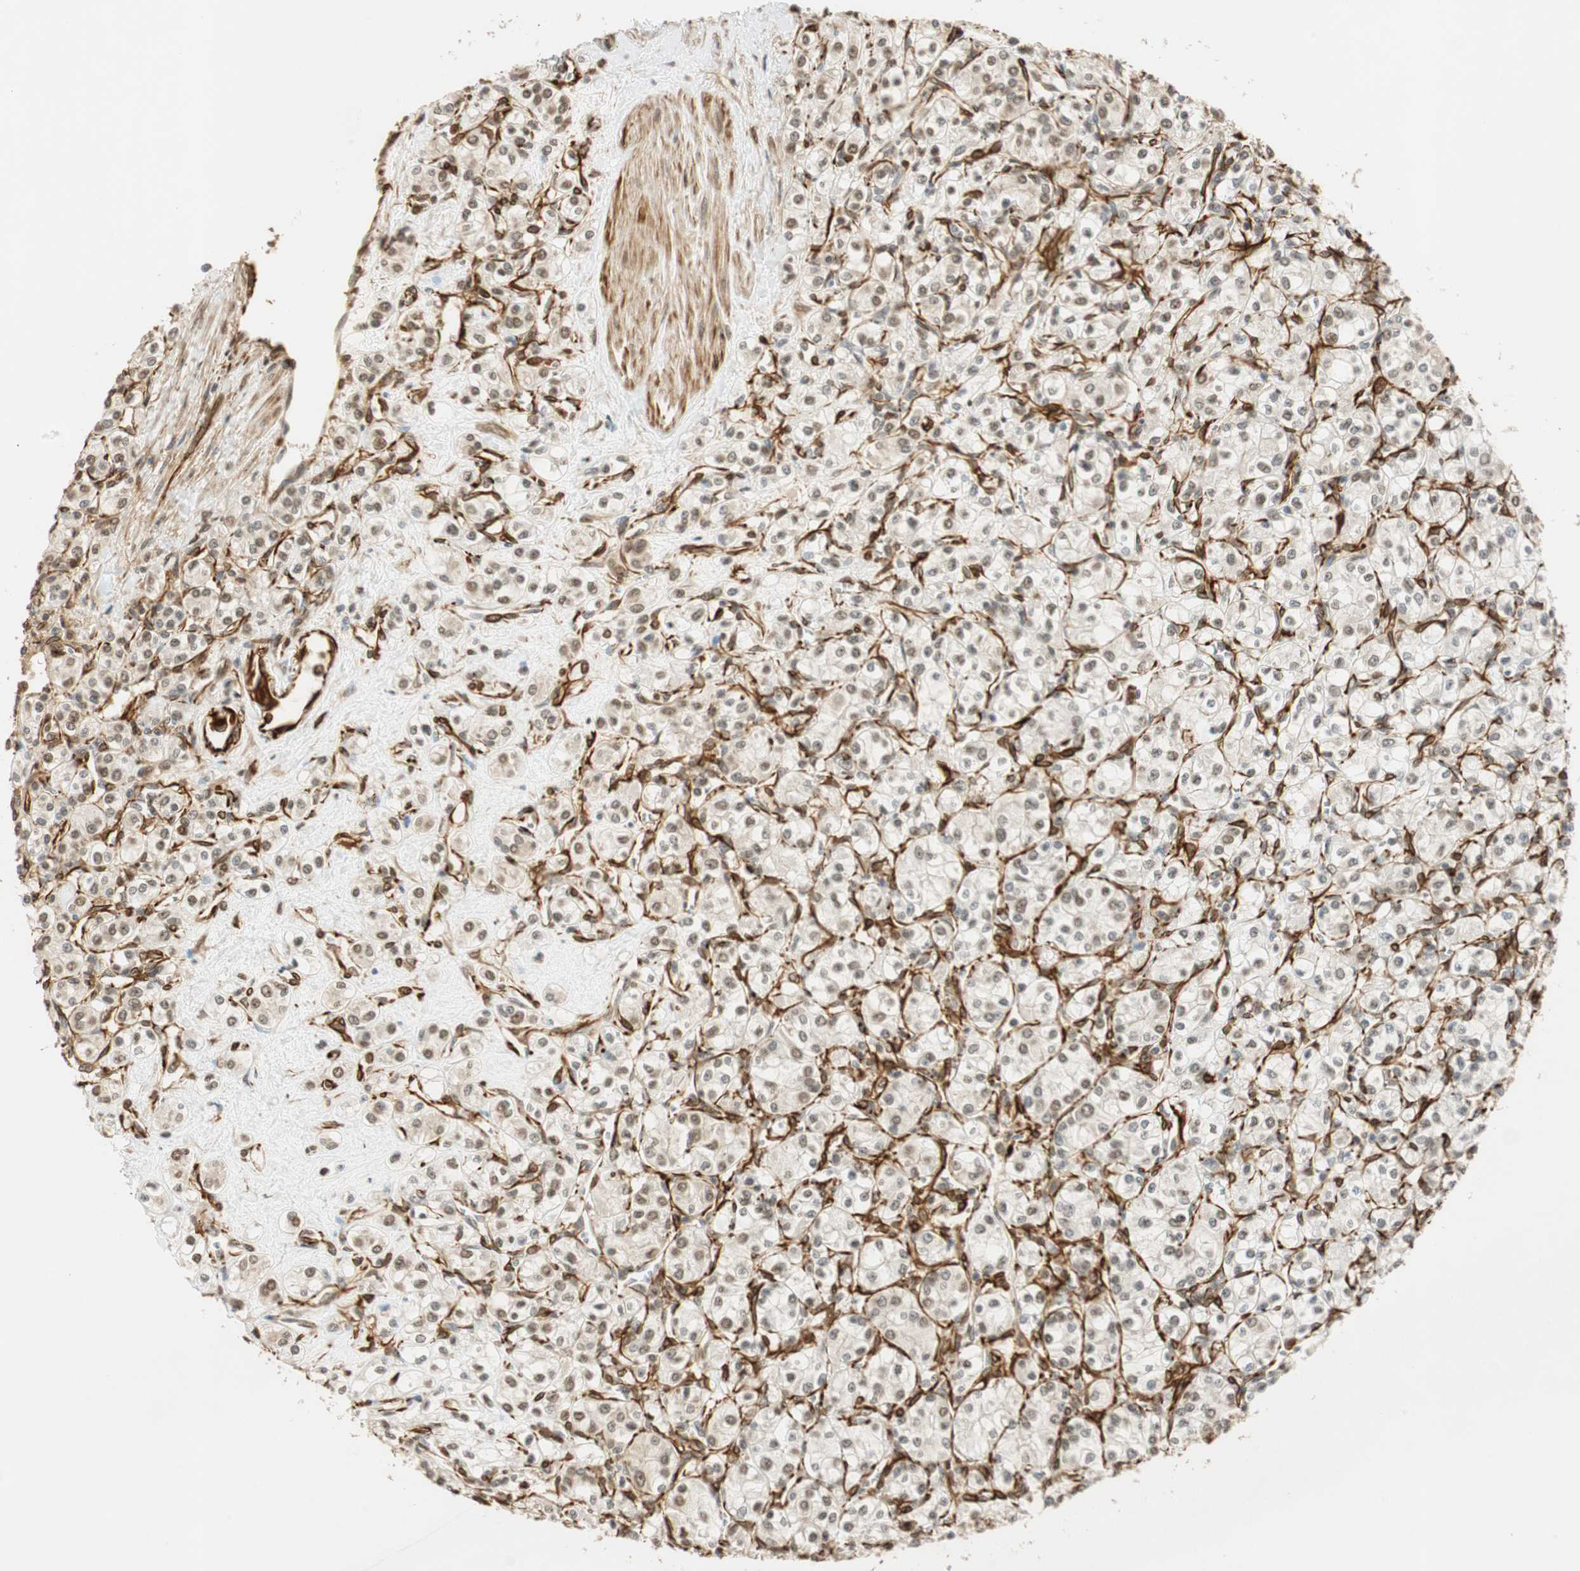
{"staining": {"intensity": "negative", "quantity": "none", "location": "none"}, "tissue": "renal cancer", "cell_type": "Tumor cells", "image_type": "cancer", "snomed": [{"axis": "morphology", "description": "Adenocarcinoma, NOS"}, {"axis": "topography", "description": "Kidney"}], "caption": "A photomicrograph of human renal adenocarcinoma is negative for staining in tumor cells.", "gene": "NES", "patient": {"sex": "male", "age": 77}}